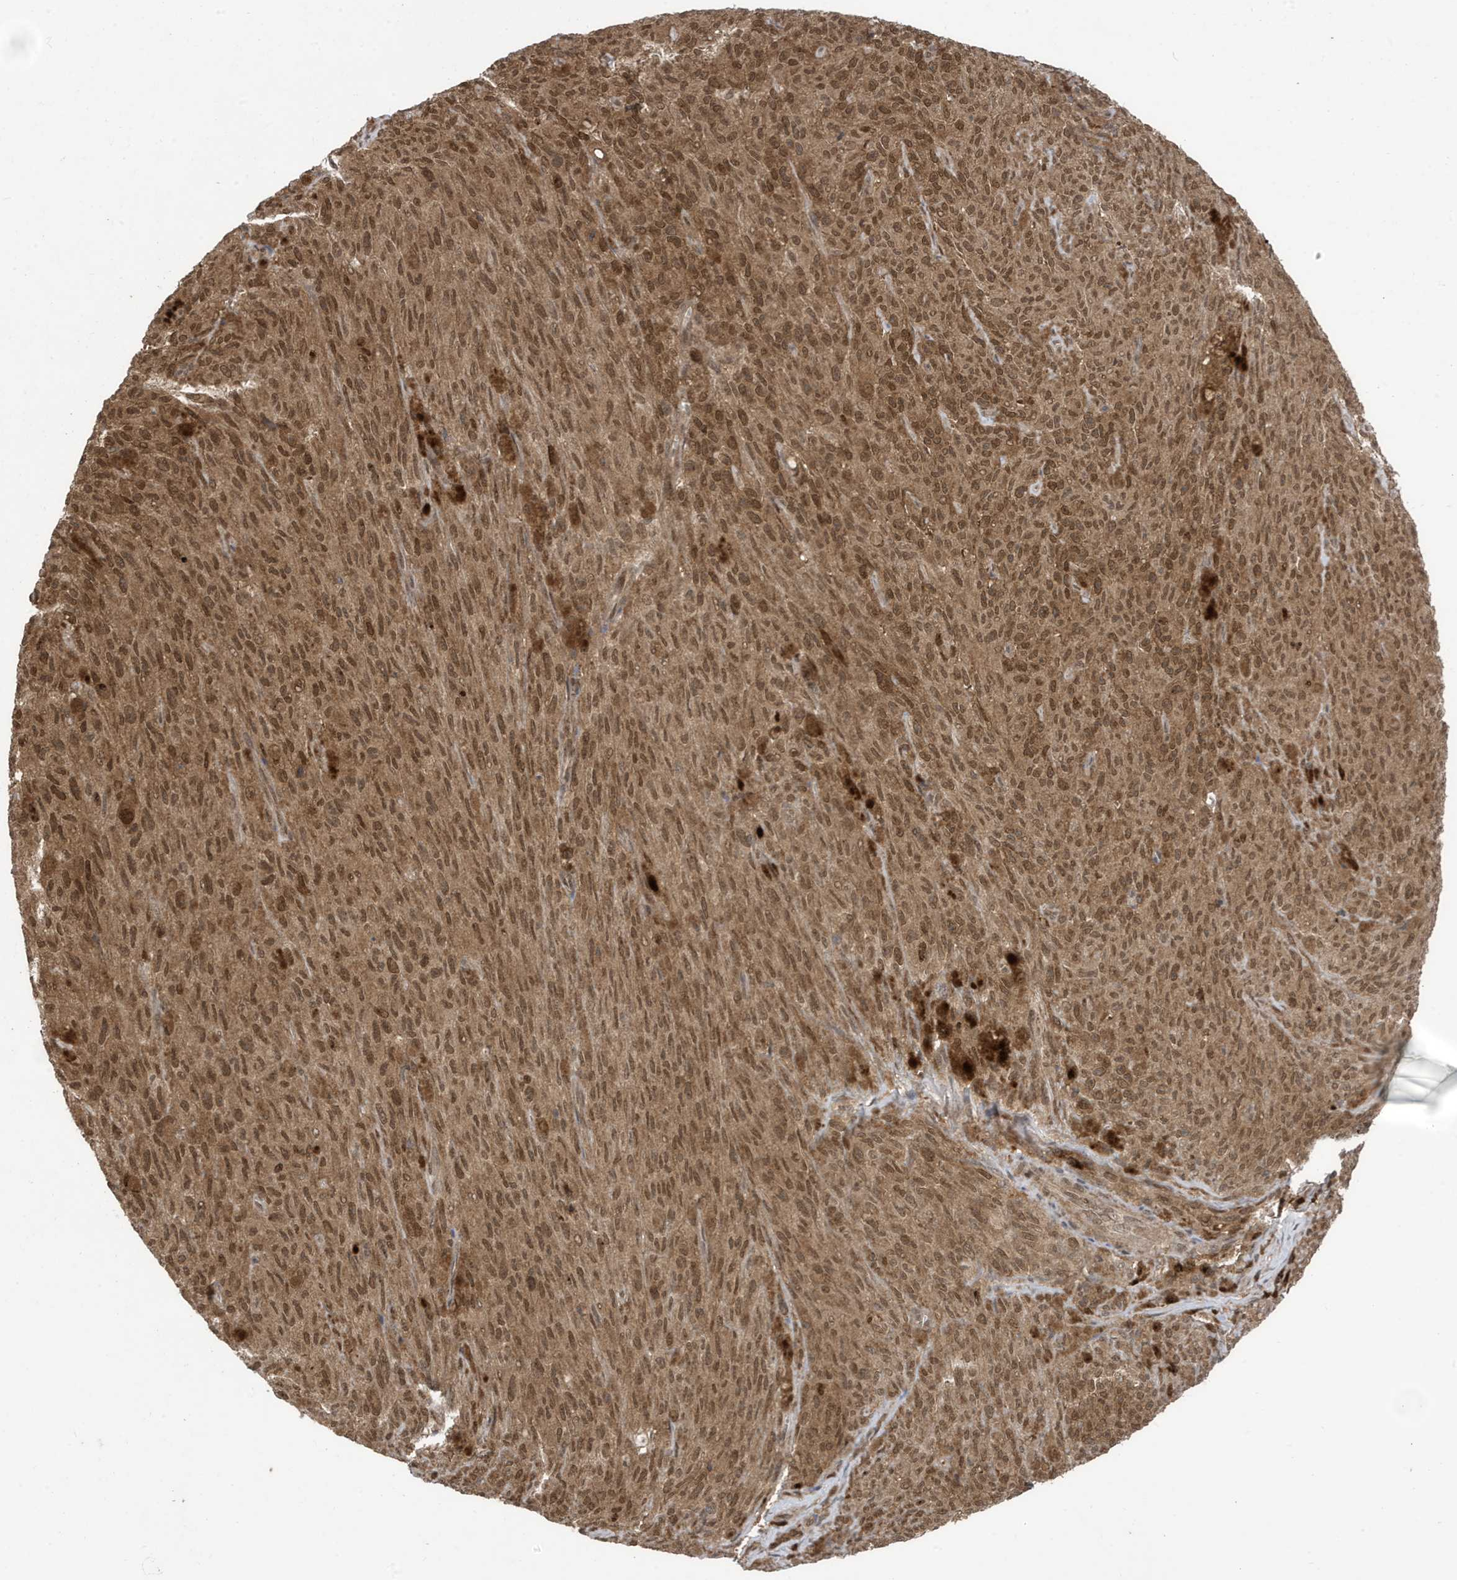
{"staining": {"intensity": "moderate", "quantity": ">75%", "location": "cytoplasmic/membranous,nuclear"}, "tissue": "melanoma", "cell_type": "Tumor cells", "image_type": "cancer", "snomed": [{"axis": "morphology", "description": "Malignant melanoma, NOS"}, {"axis": "topography", "description": "Skin"}], "caption": "A brown stain highlights moderate cytoplasmic/membranous and nuclear staining of a protein in human malignant melanoma tumor cells.", "gene": "UBQLN1", "patient": {"sex": "female", "age": 82}}